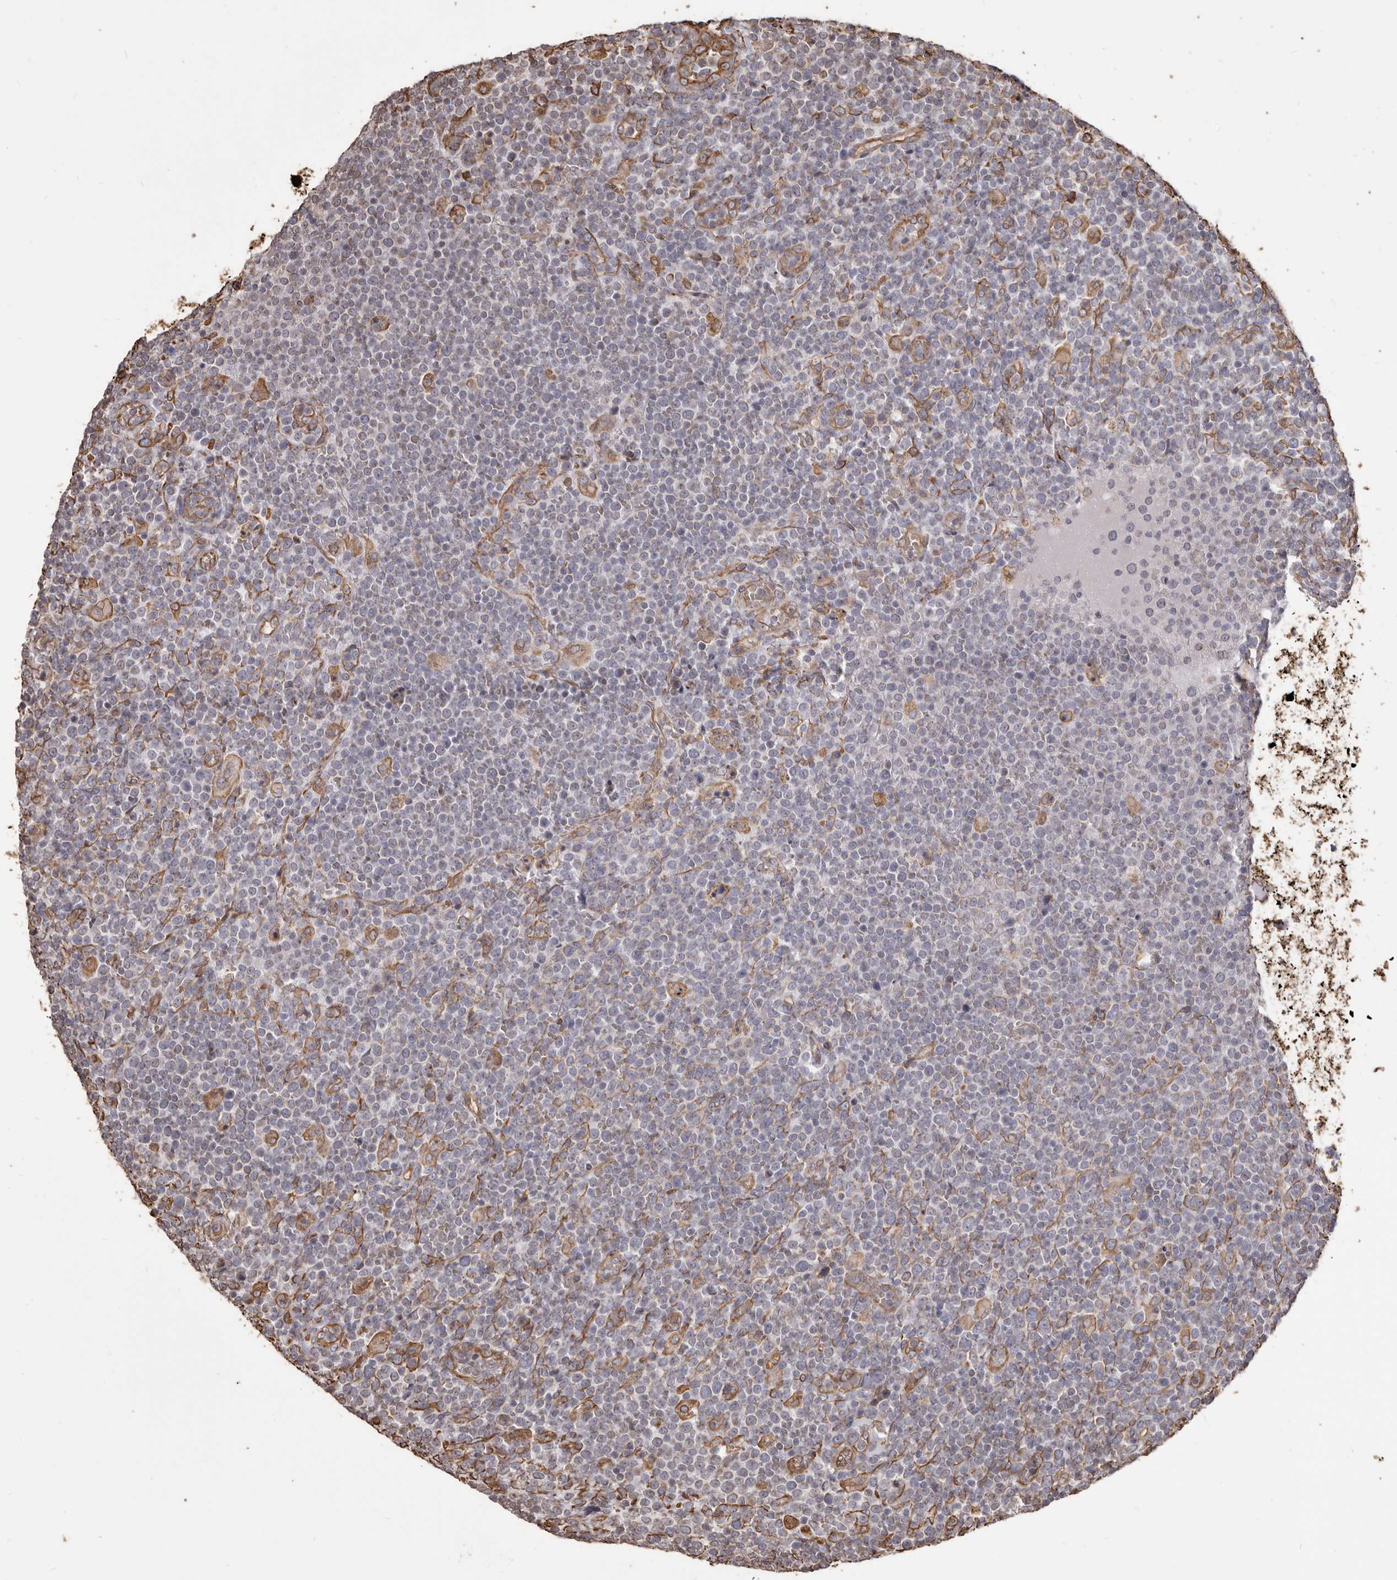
{"staining": {"intensity": "negative", "quantity": "none", "location": "none"}, "tissue": "lymphoma", "cell_type": "Tumor cells", "image_type": "cancer", "snomed": [{"axis": "morphology", "description": "Malignant lymphoma, non-Hodgkin's type, High grade"}, {"axis": "topography", "description": "Lymph node"}], "caption": "Tumor cells show no significant protein positivity in lymphoma.", "gene": "MTURN", "patient": {"sex": "male", "age": 61}}